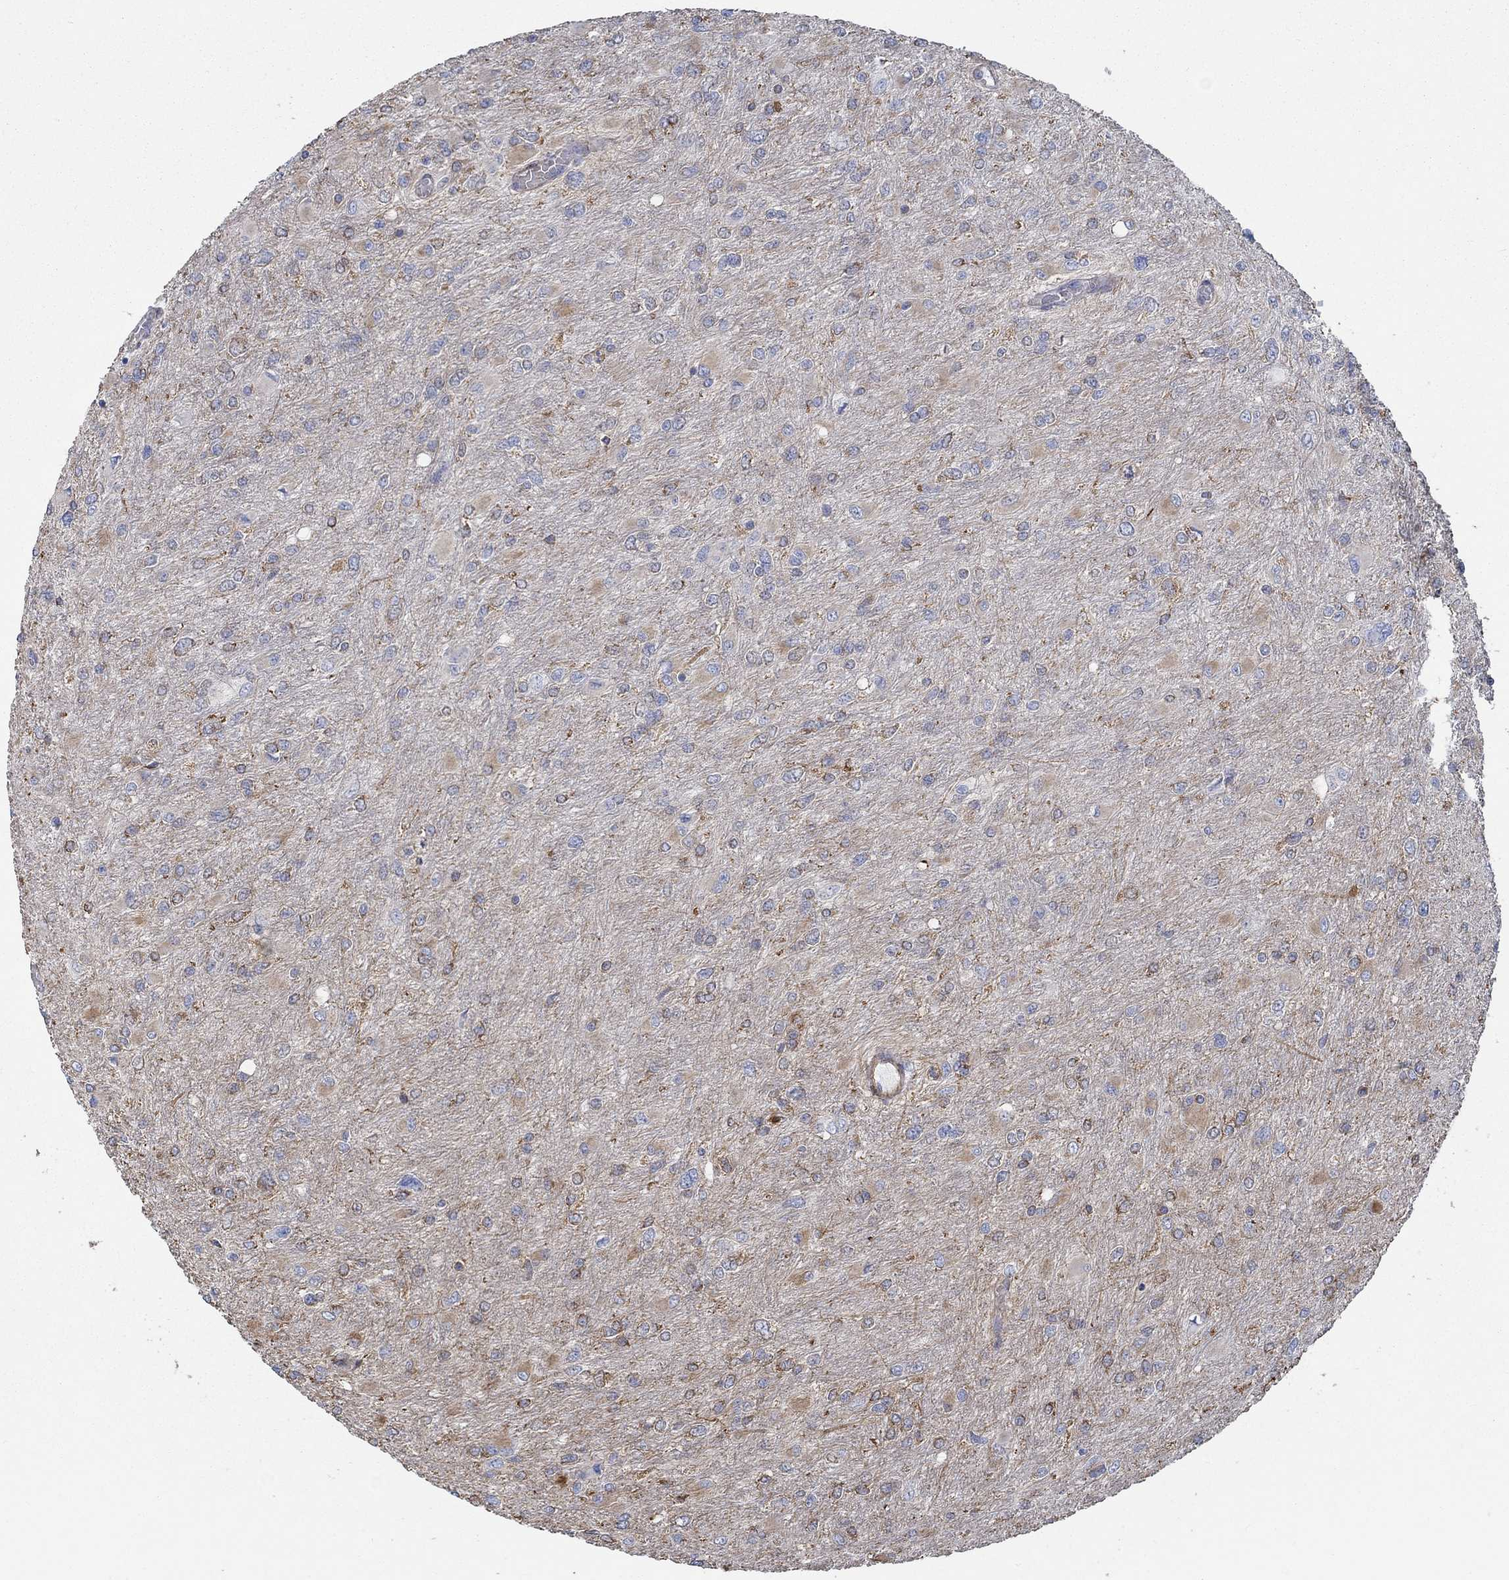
{"staining": {"intensity": "moderate", "quantity": "25%-75%", "location": "cytoplasmic/membranous"}, "tissue": "glioma", "cell_type": "Tumor cells", "image_type": "cancer", "snomed": [{"axis": "morphology", "description": "Glioma, malignant, High grade"}, {"axis": "topography", "description": "Cerebral cortex"}], "caption": "Immunohistochemical staining of malignant high-grade glioma shows medium levels of moderate cytoplasmic/membranous protein positivity in about 25%-75% of tumor cells. (Stains: DAB in brown, nuclei in blue, Microscopy: brightfield microscopy at high magnification).", "gene": "STC2", "patient": {"sex": "female", "age": 36}}